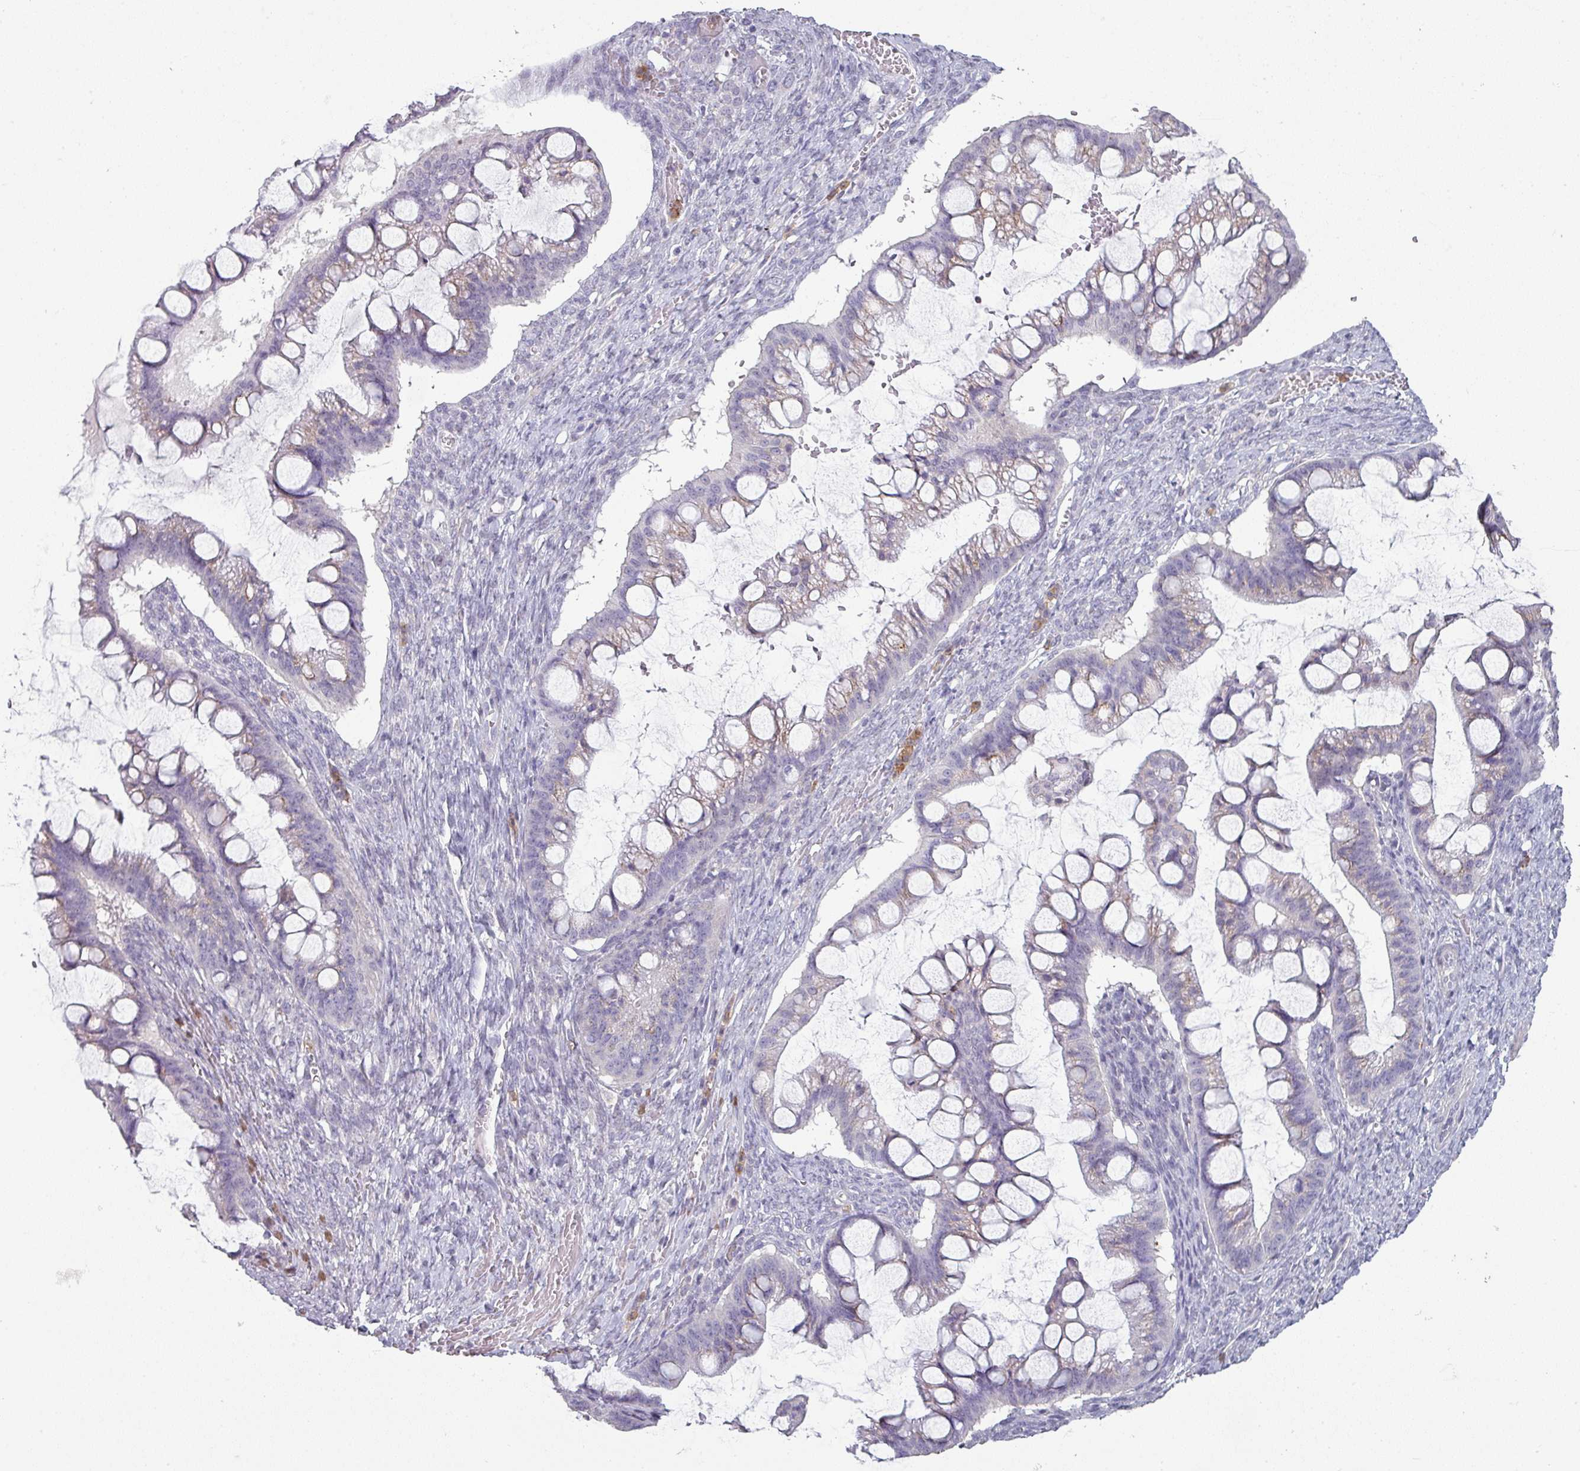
{"staining": {"intensity": "weak", "quantity": ">75%", "location": "cytoplasmic/membranous"}, "tissue": "ovarian cancer", "cell_type": "Tumor cells", "image_type": "cancer", "snomed": [{"axis": "morphology", "description": "Cystadenocarcinoma, mucinous, NOS"}, {"axis": "topography", "description": "Ovary"}], "caption": "The image shows staining of ovarian cancer, revealing weak cytoplasmic/membranous protein staining (brown color) within tumor cells.", "gene": "MAGEC3", "patient": {"sex": "female", "age": 73}}